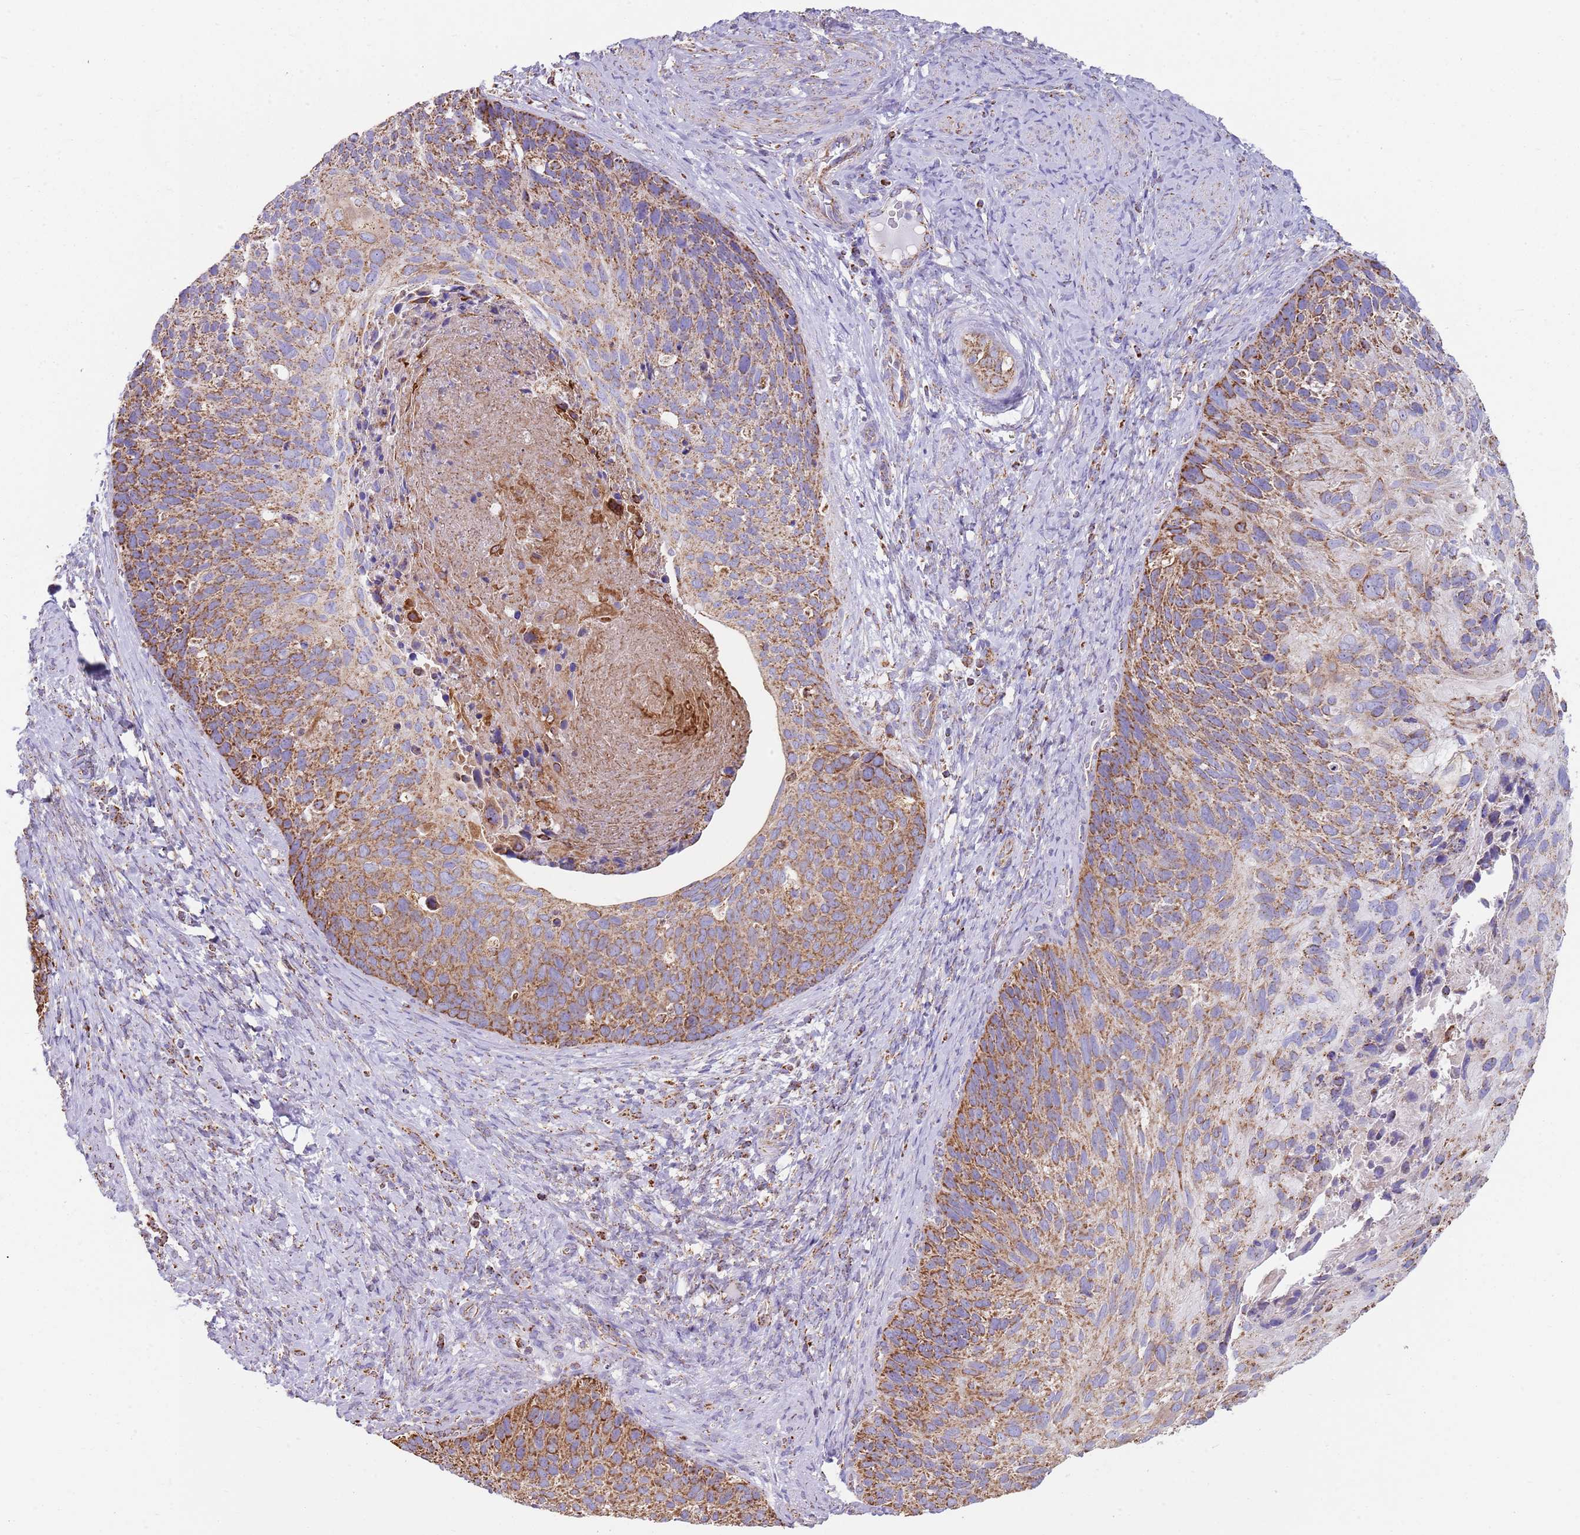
{"staining": {"intensity": "strong", "quantity": ">75%", "location": "cytoplasmic/membranous"}, "tissue": "cervical cancer", "cell_type": "Tumor cells", "image_type": "cancer", "snomed": [{"axis": "morphology", "description": "Squamous cell carcinoma, NOS"}, {"axis": "topography", "description": "Cervix"}], "caption": "This image reveals immunohistochemistry (IHC) staining of cervical cancer, with high strong cytoplasmic/membranous expression in about >75% of tumor cells.", "gene": "TTLL1", "patient": {"sex": "female", "age": 80}}